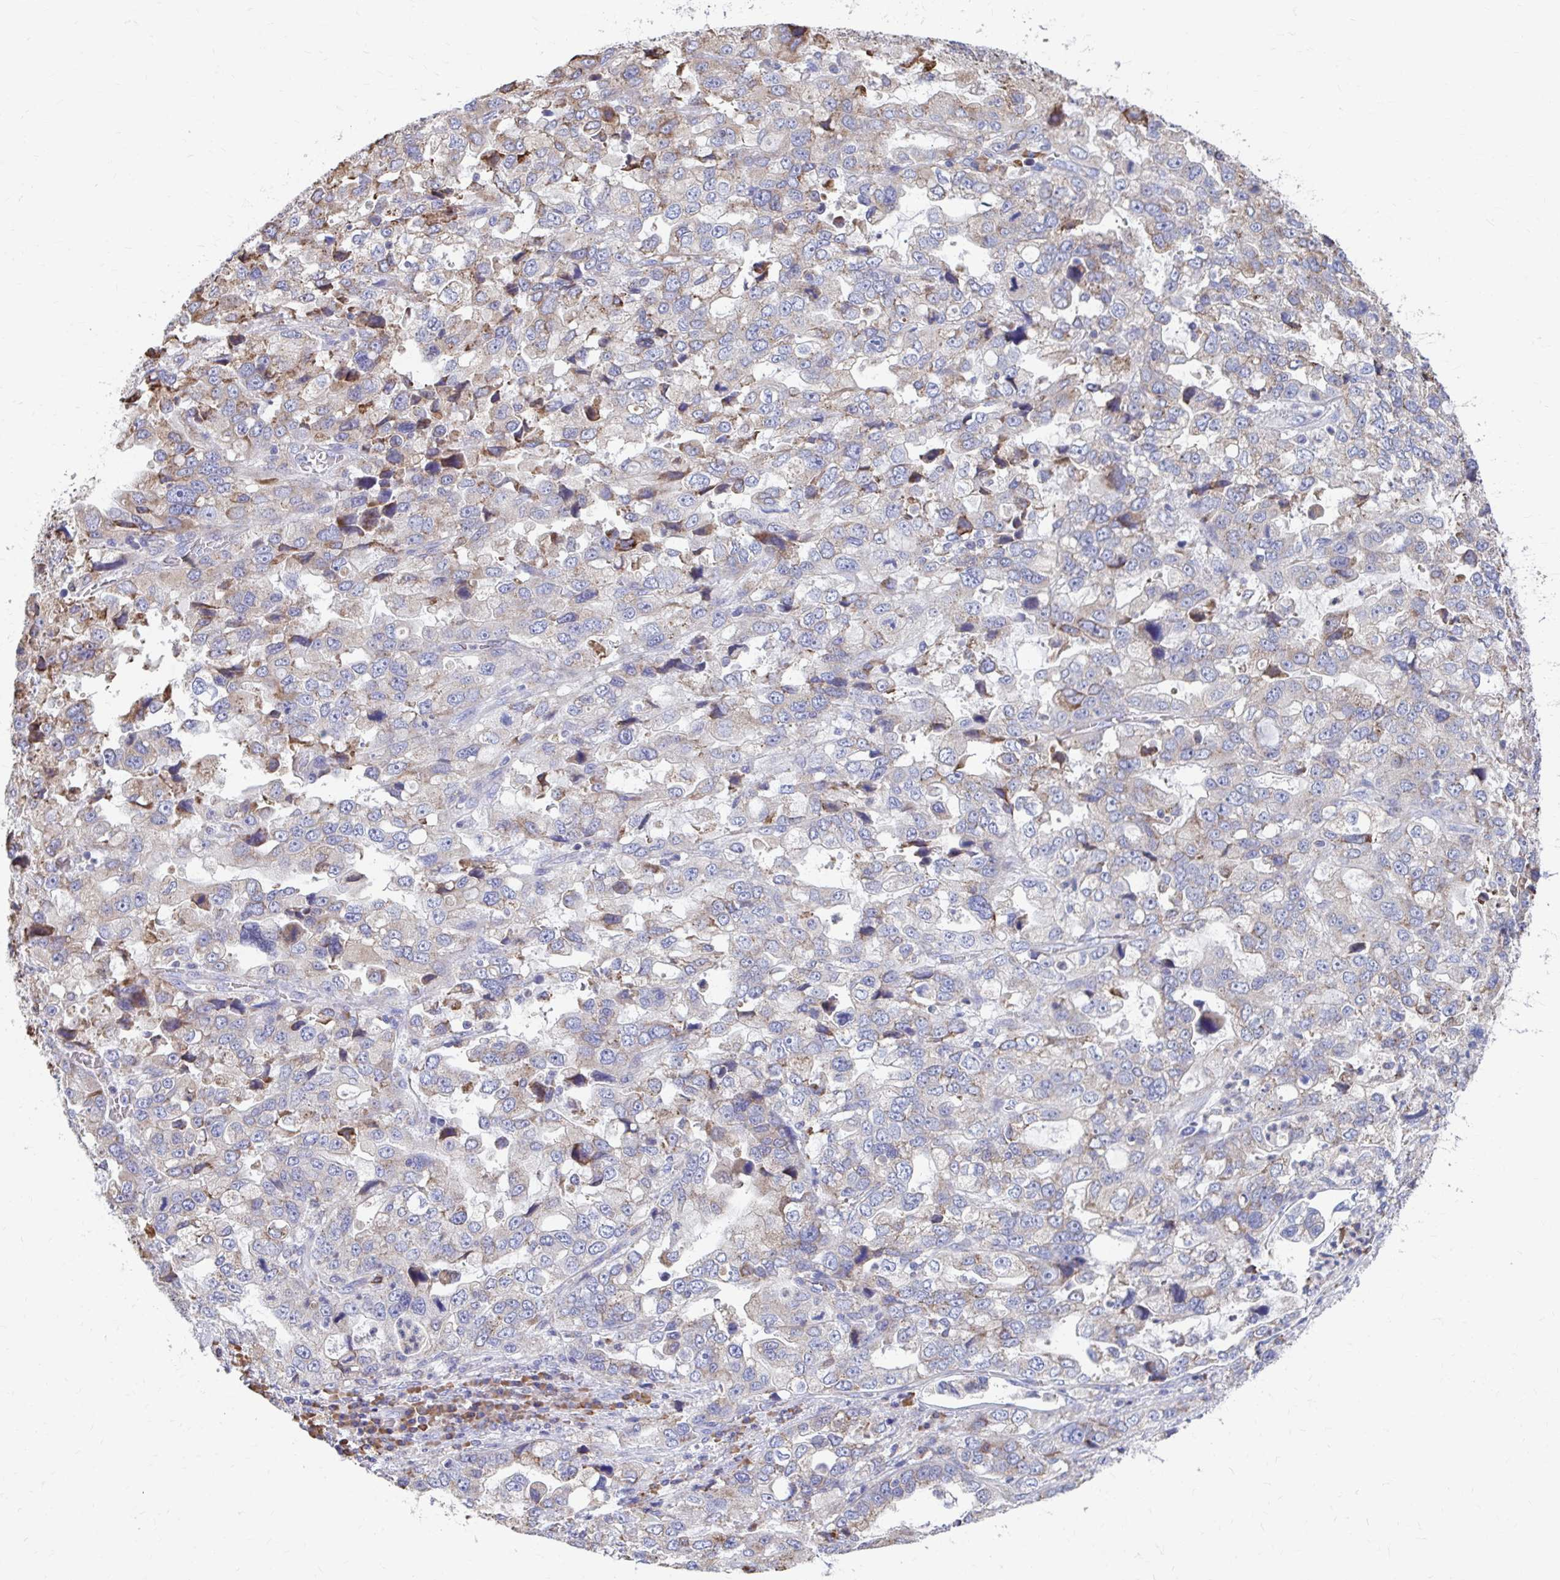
{"staining": {"intensity": "weak", "quantity": "<25%", "location": "cytoplasmic/membranous"}, "tissue": "stomach cancer", "cell_type": "Tumor cells", "image_type": "cancer", "snomed": [{"axis": "morphology", "description": "Adenocarcinoma, NOS"}, {"axis": "topography", "description": "Stomach, upper"}], "caption": "This is an IHC image of stomach adenocarcinoma. There is no positivity in tumor cells.", "gene": "FKBP2", "patient": {"sex": "female", "age": 81}}